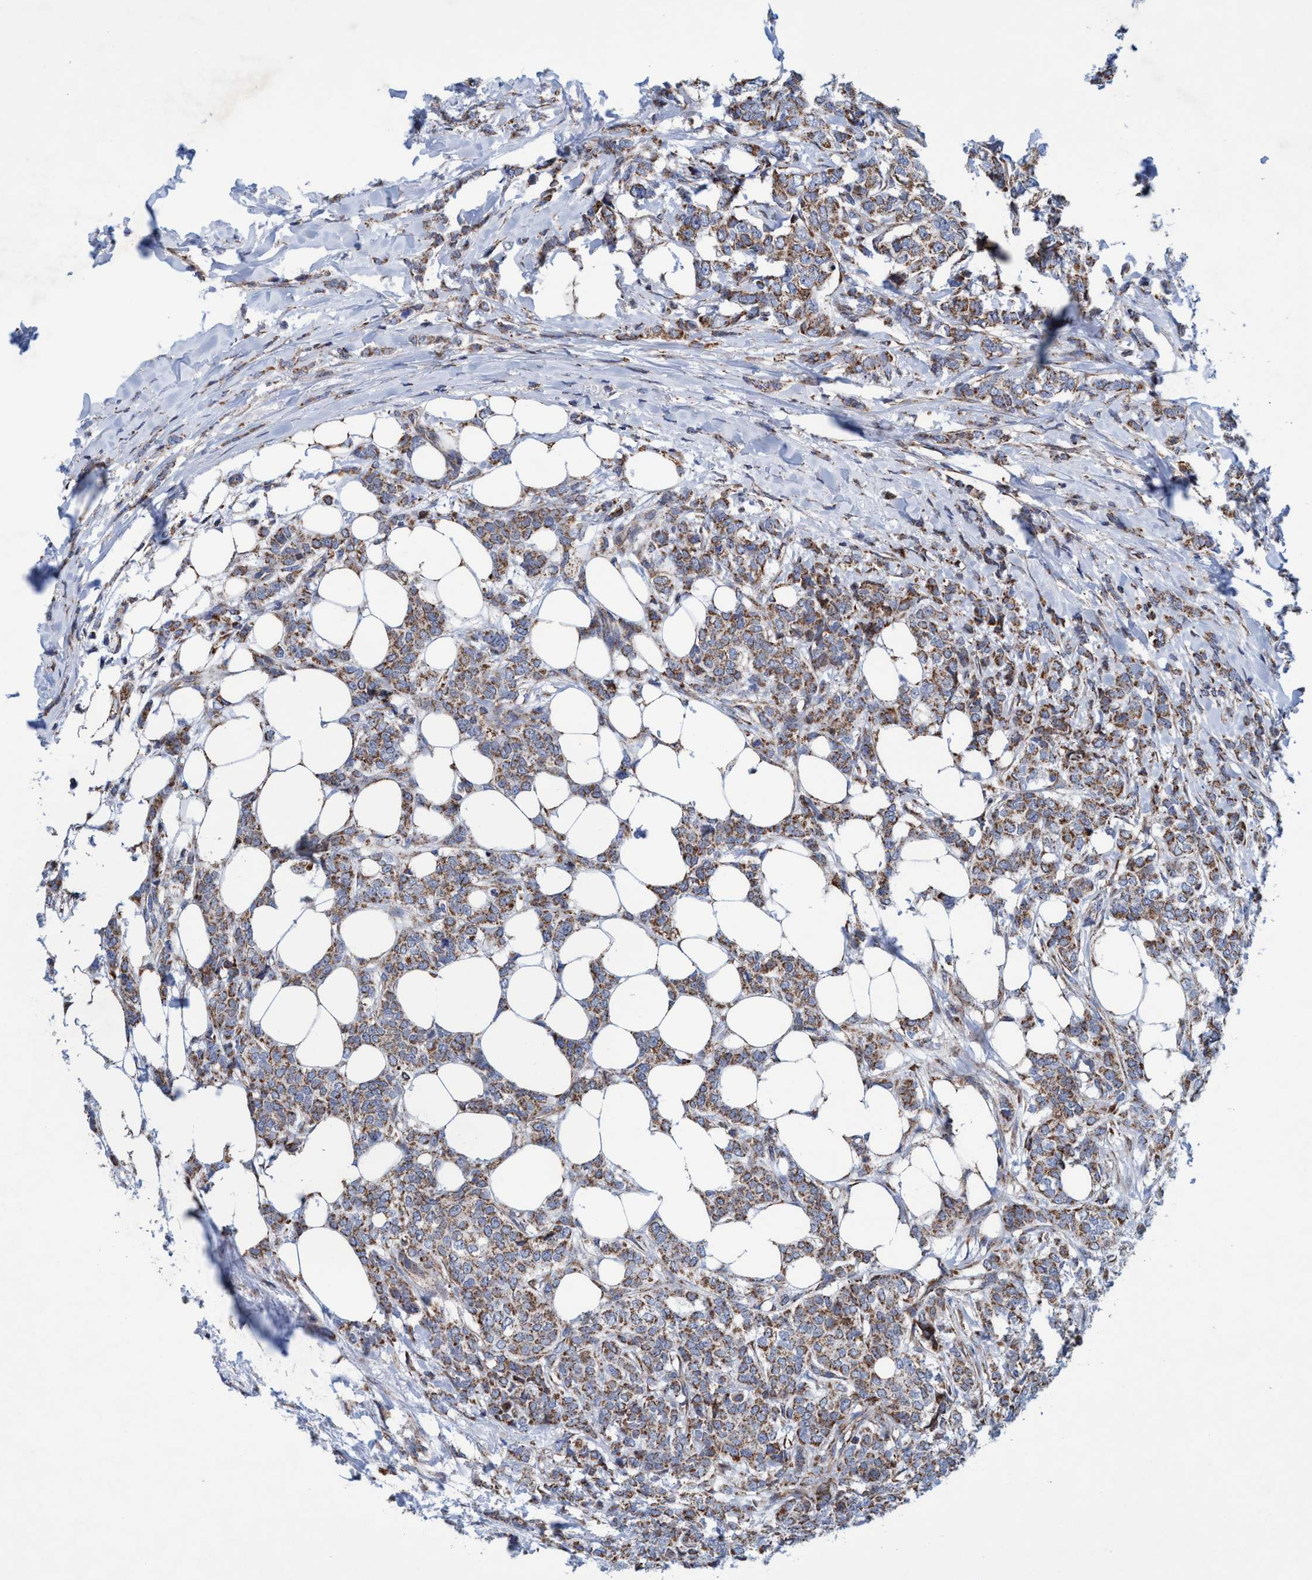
{"staining": {"intensity": "moderate", "quantity": ">75%", "location": "cytoplasmic/membranous"}, "tissue": "breast cancer", "cell_type": "Tumor cells", "image_type": "cancer", "snomed": [{"axis": "morphology", "description": "Lobular carcinoma"}, {"axis": "topography", "description": "Skin"}, {"axis": "topography", "description": "Breast"}], "caption": "The histopathology image displays a brown stain indicating the presence of a protein in the cytoplasmic/membranous of tumor cells in lobular carcinoma (breast).", "gene": "POLR1F", "patient": {"sex": "female", "age": 46}}